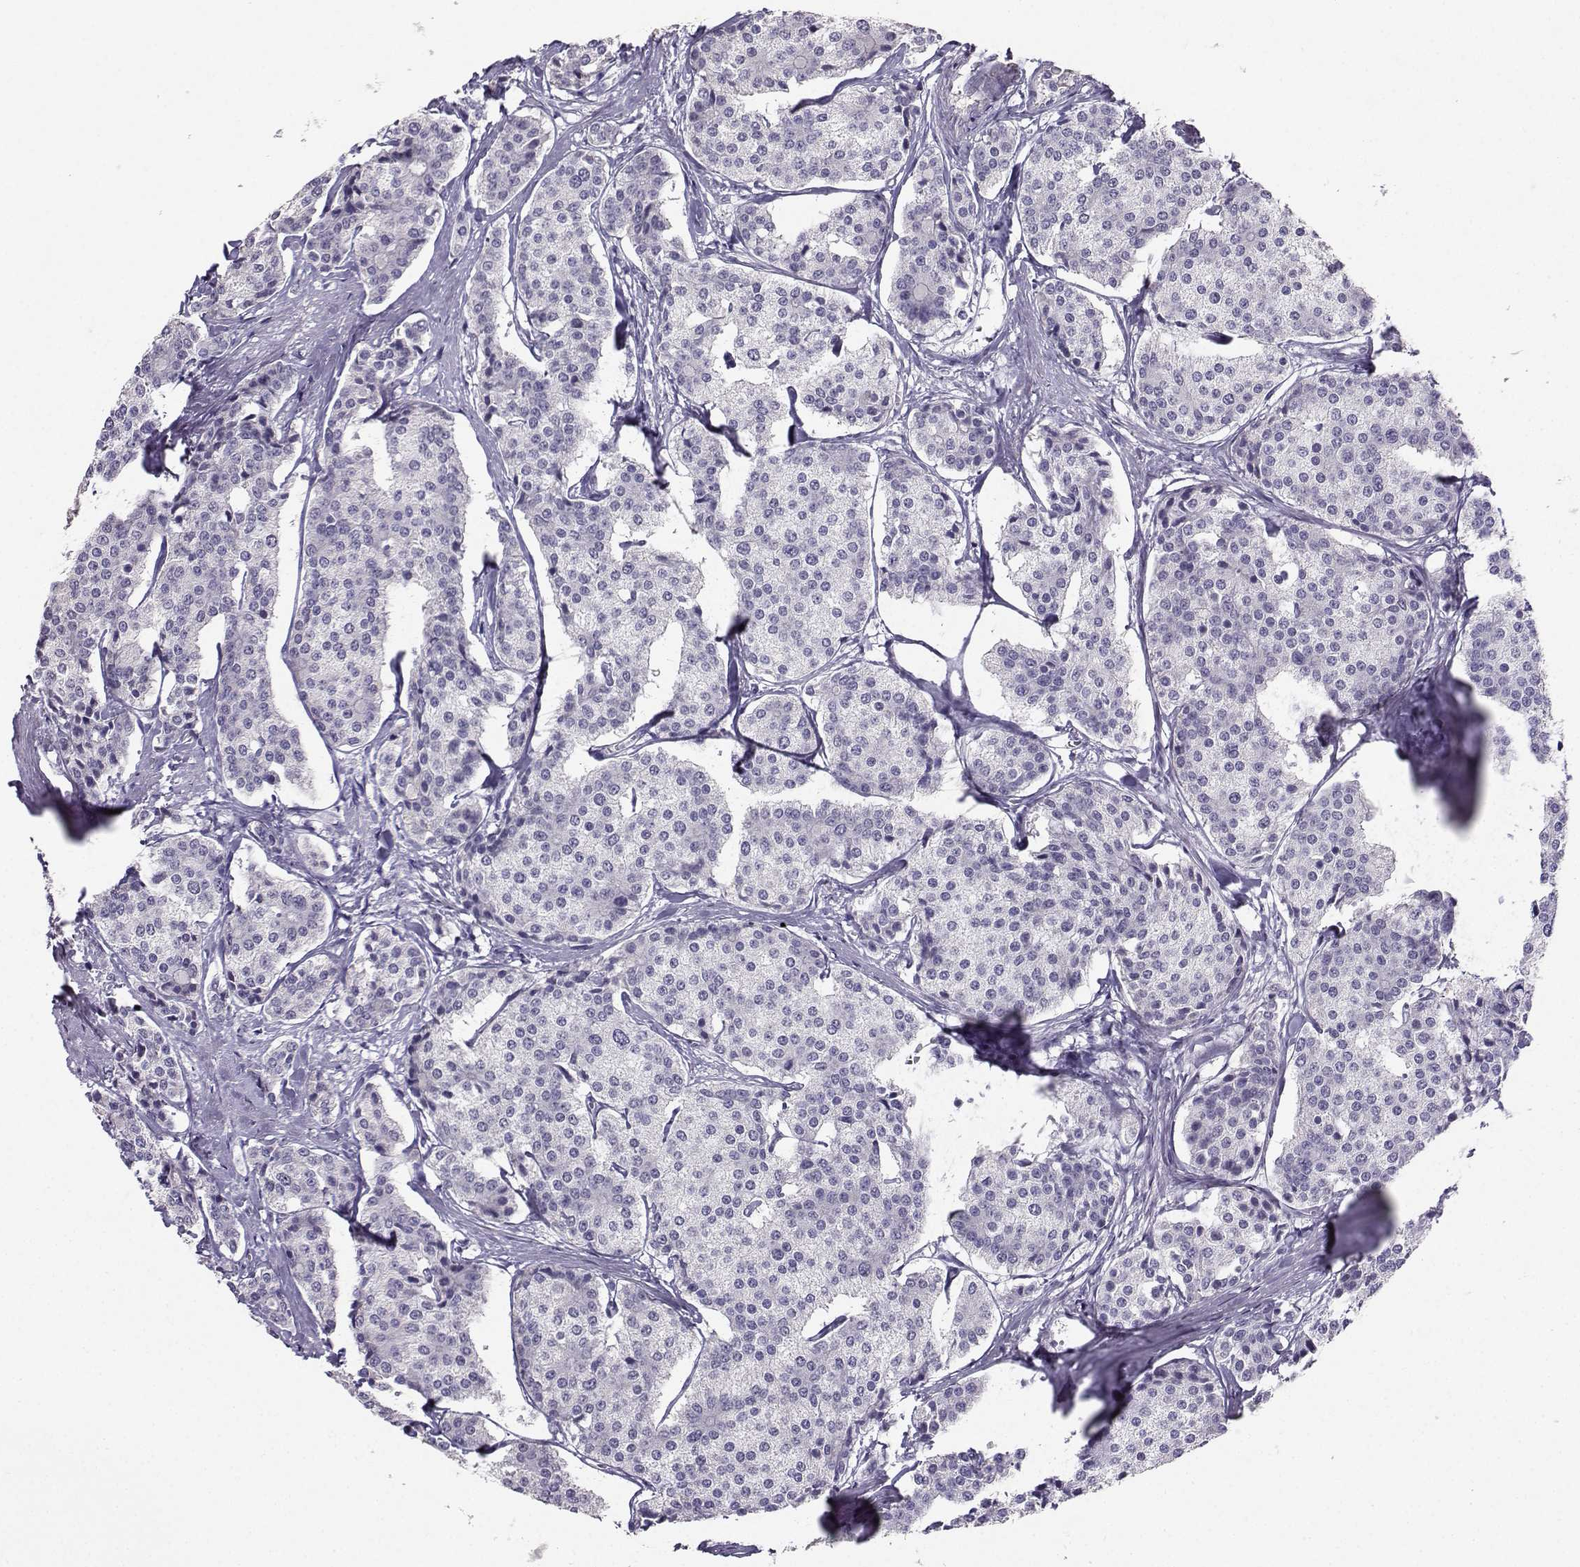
{"staining": {"intensity": "negative", "quantity": "none", "location": "none"}, "tissue": "carcinoid", "cell_type": "Tumor cells", "image_type": "cancer", "snomed": [{"axis": "morphology", "description": "Carcinoid, malignant, NOS"}, {"axis": "topography", "description": "Small intestine"}], "caption": "IHC of carcinoid (malignant) displays no positivity in tumor cells.", "gene": "CARTPT", "patient": {"sex": "female", "age": 65}}